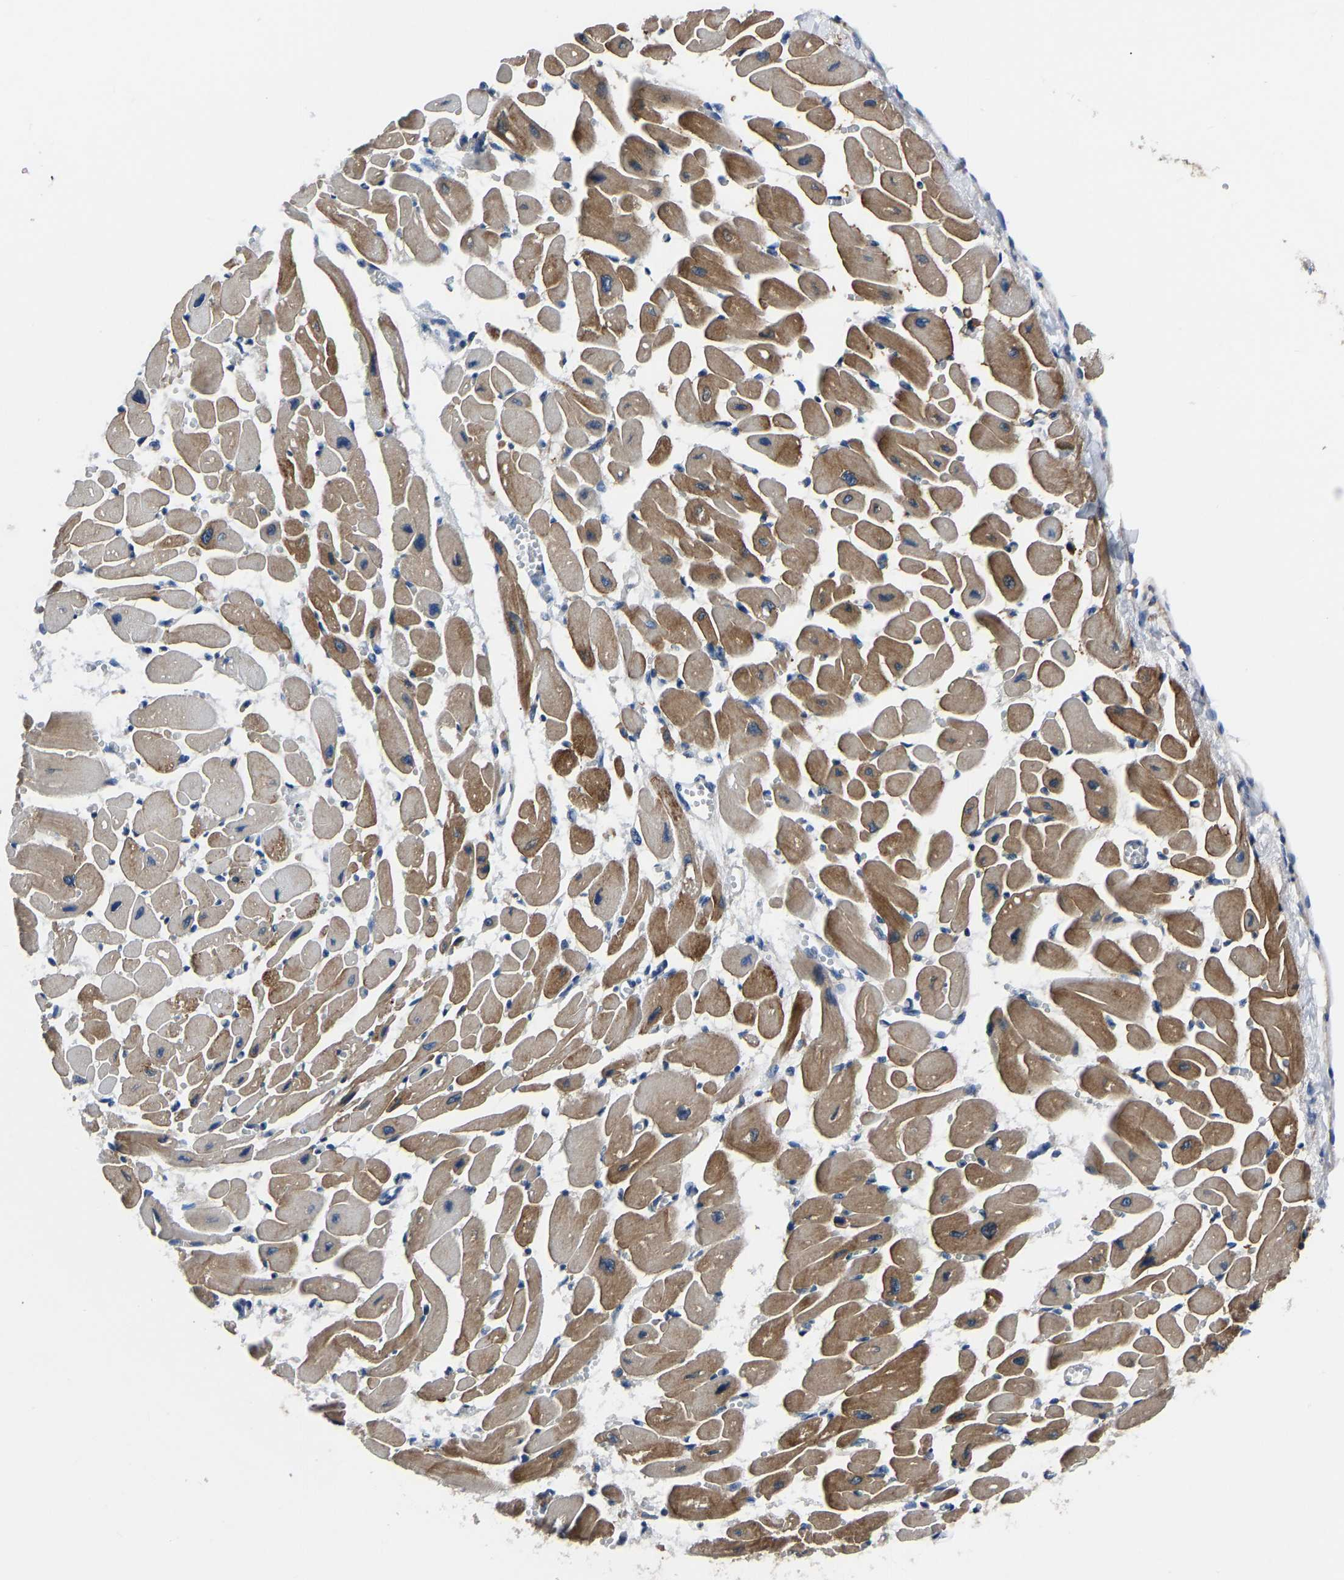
{"staining": {"intensity": "strong", "quantity": "25%-75%", "location": "cytoplasmic/membranous"}, "tissue": "heart muscle", "cell_type": "Cardiomyocytes", "image_type": "normal", "snomed": [{"axis": "morphology", "description": "Normal tissue, NOS"}, {"axis": "topography", "description": "Heart"}], "caption": "Protein analysis of benign heart muscle demonstrates strong cytoplasmic/membranous expression in approximately 25%-75% of cardiomyocytes. (DAB IHC with brightfield microscopy, high magnification).", "gene": "PRKAR1A", "patient": {"sex": "female", "age": 54}}